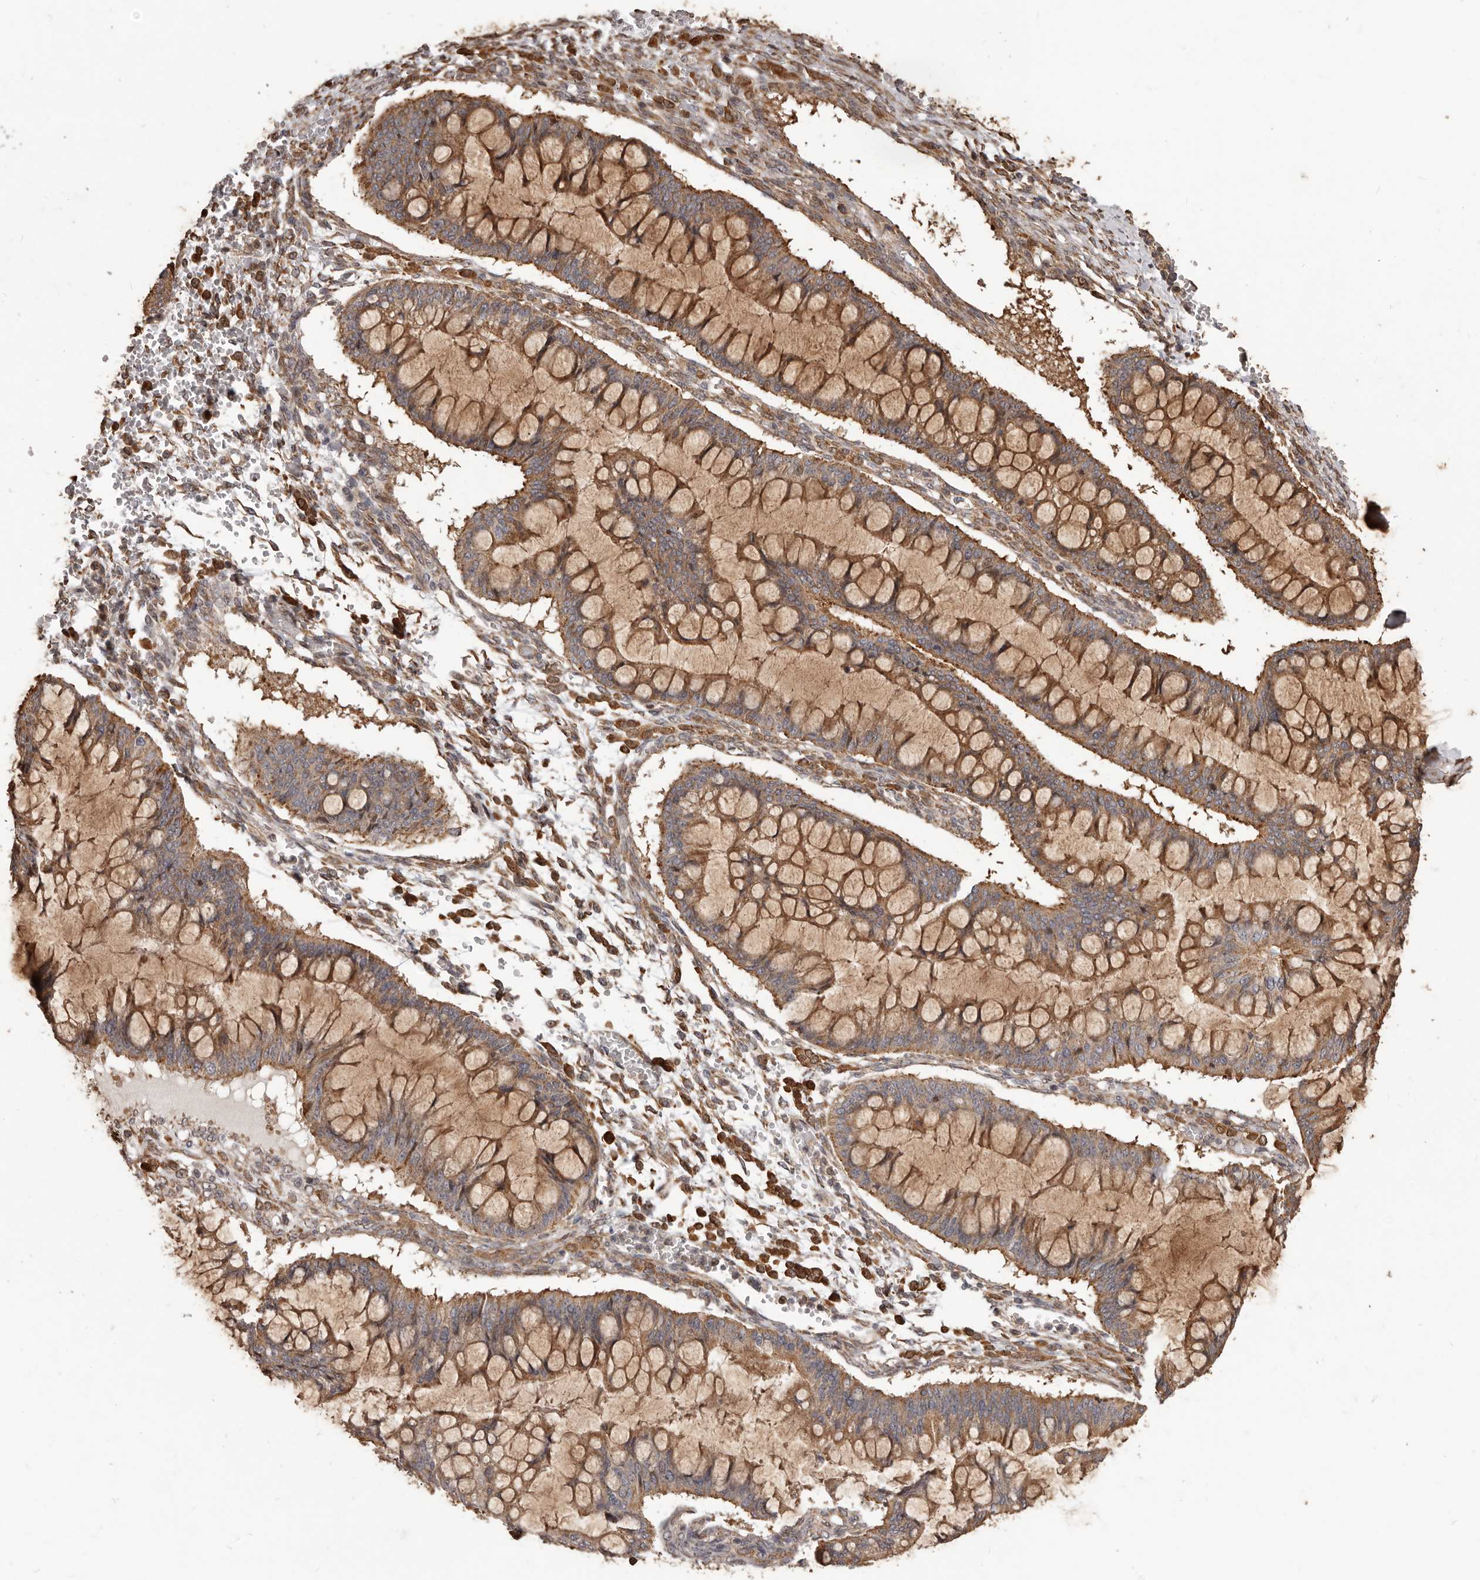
{"staining": {"intensity": "moderate", "quantity": ">75%", "location": "cytoplasmic/membranous"}, "tissue": "ovarian cancer", "cell_type": "Tumor cells", "image_type": "cancer", "snomed": [{"axis": "morphology", "description": "Cystadenocarcinoma, mucinous, NOS"}, {"axis": "topography", "description": "Ovary"}], "caption": "High-magnification brightfield microscopy of ovarian cancer stained with DAB (brown) and counterstained with hematoxylin (blue). tumor cells exhibit moderate cytoplasmic/membranous staining is identified in about>75% of cells.", "gene": "MTO1", "patient": {"sex": "female", "age": 73}}